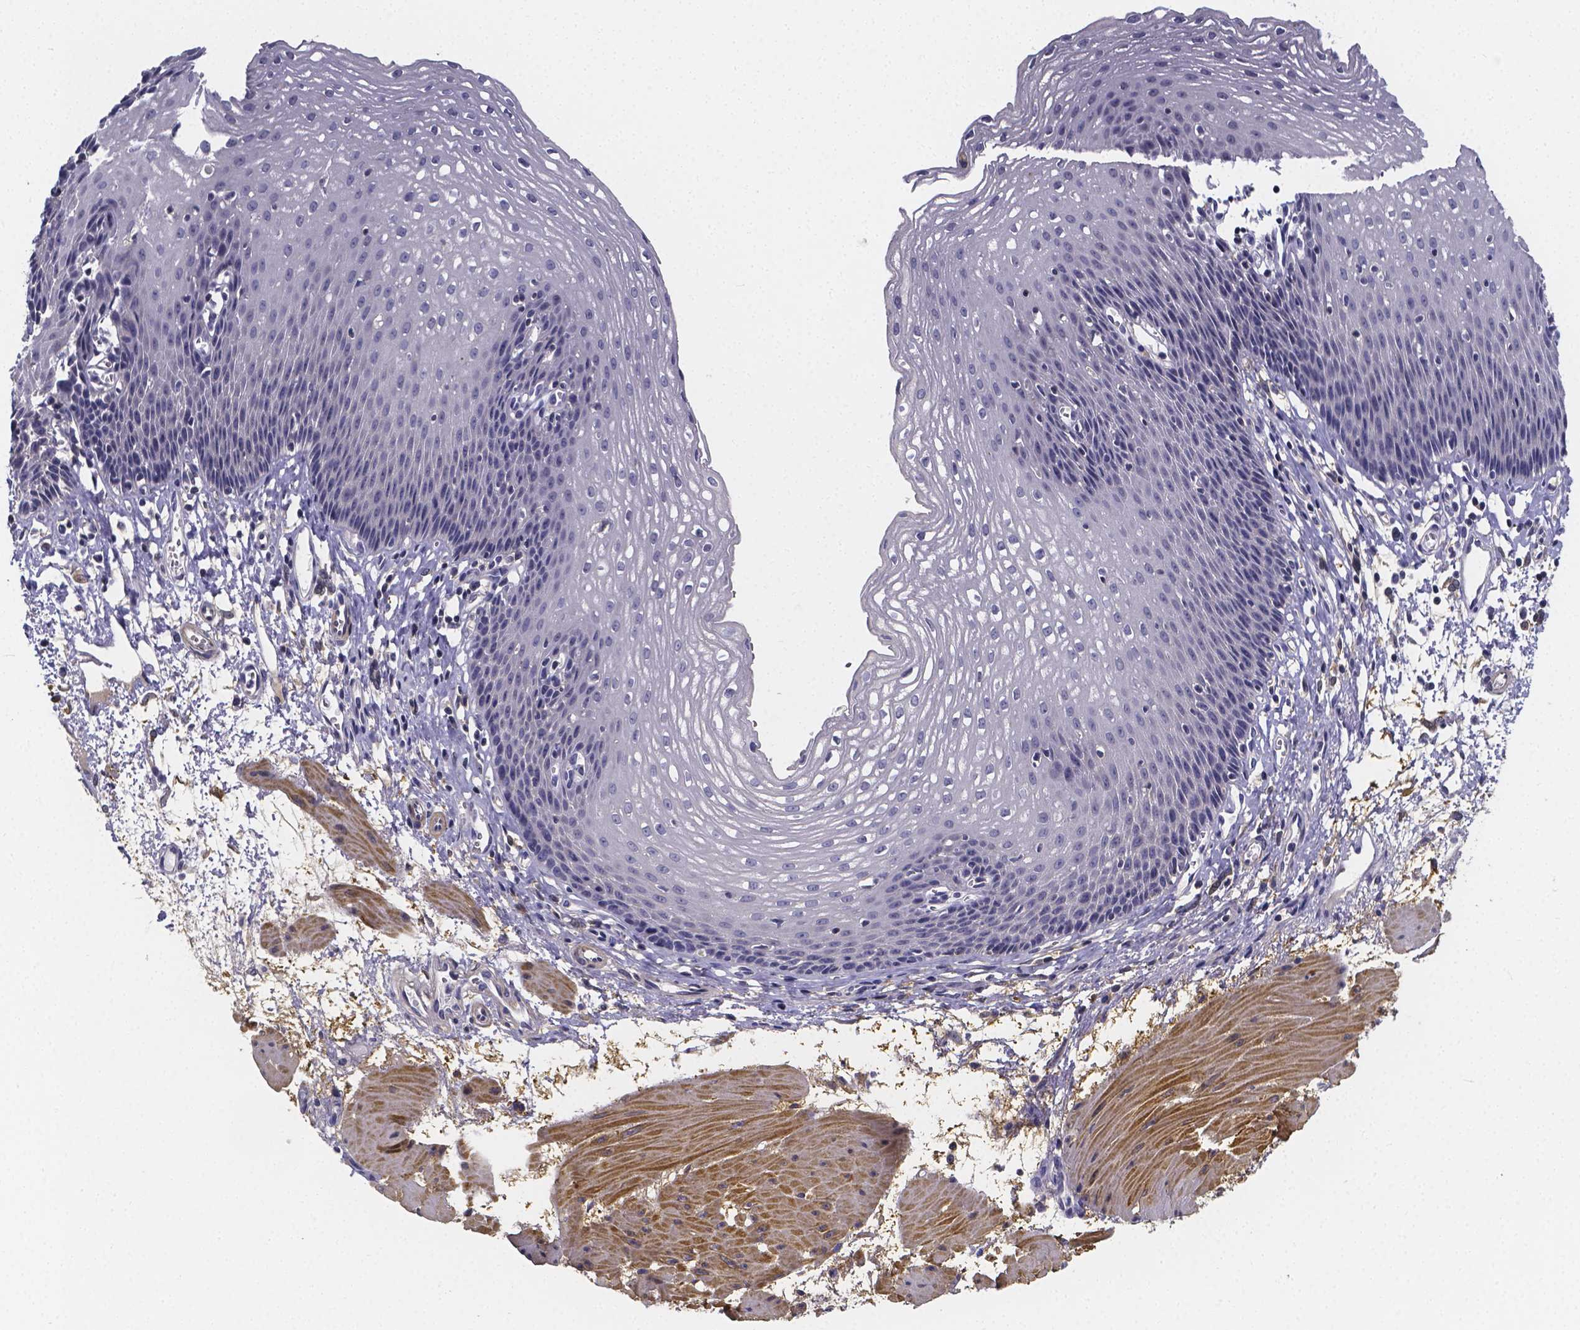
{"staining": {"intensity": "negative", "quantity": "none", "location": "none"}, "tissue": "esophagus", "cell_type": "Squamous epithelial cells", "image_type": "normal", "snomed": [{"axis": "morphology", "description": "Normal tissue, NOS"}, {"axis": "topography", "description": "Esophagus"}], "caption": "A micrograph of human esophagus is negative for staining in squamous epithelial cells. (IHC, brightfield microscopy, high magnification).", "gene": "RERG", "patient": {"sex": "female", "age": 64}}